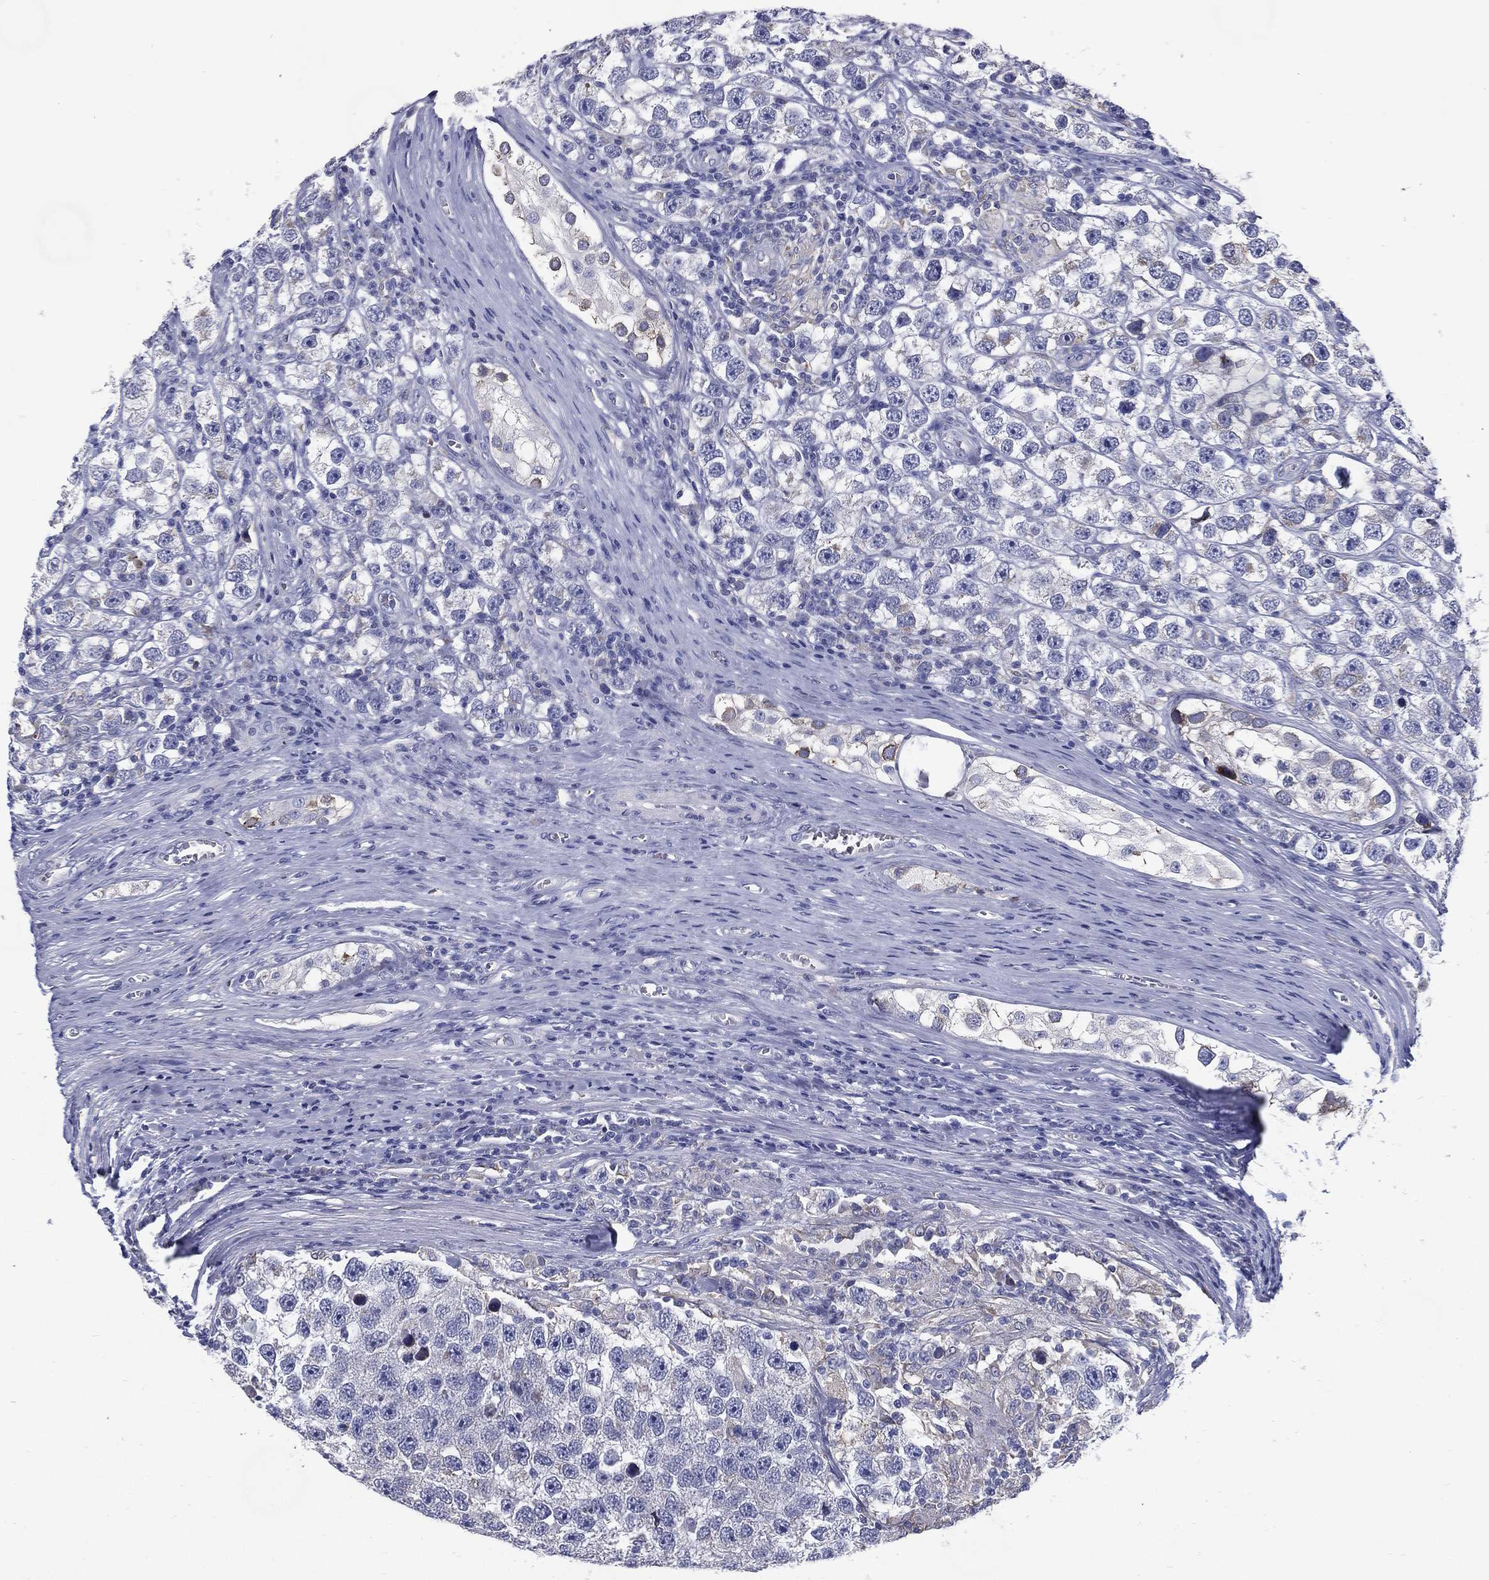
{"staining": {"intensity": "negative", "quantity": "none", "location": "none"}, "tissue": "testis cancer", "cell_type": "Tumor cells", "image_type": "cancer", "snomed": [{"axis": "morphology", "description": "Seminoma, NOS"}, {"axis": "topography", "description": "Testis"}], "caption": "Tumor cells are negative for brown protein staining in testis cancer (seminoma).", "gene": "C19orf18", "patient": {"sex": "male", "age": 26}}